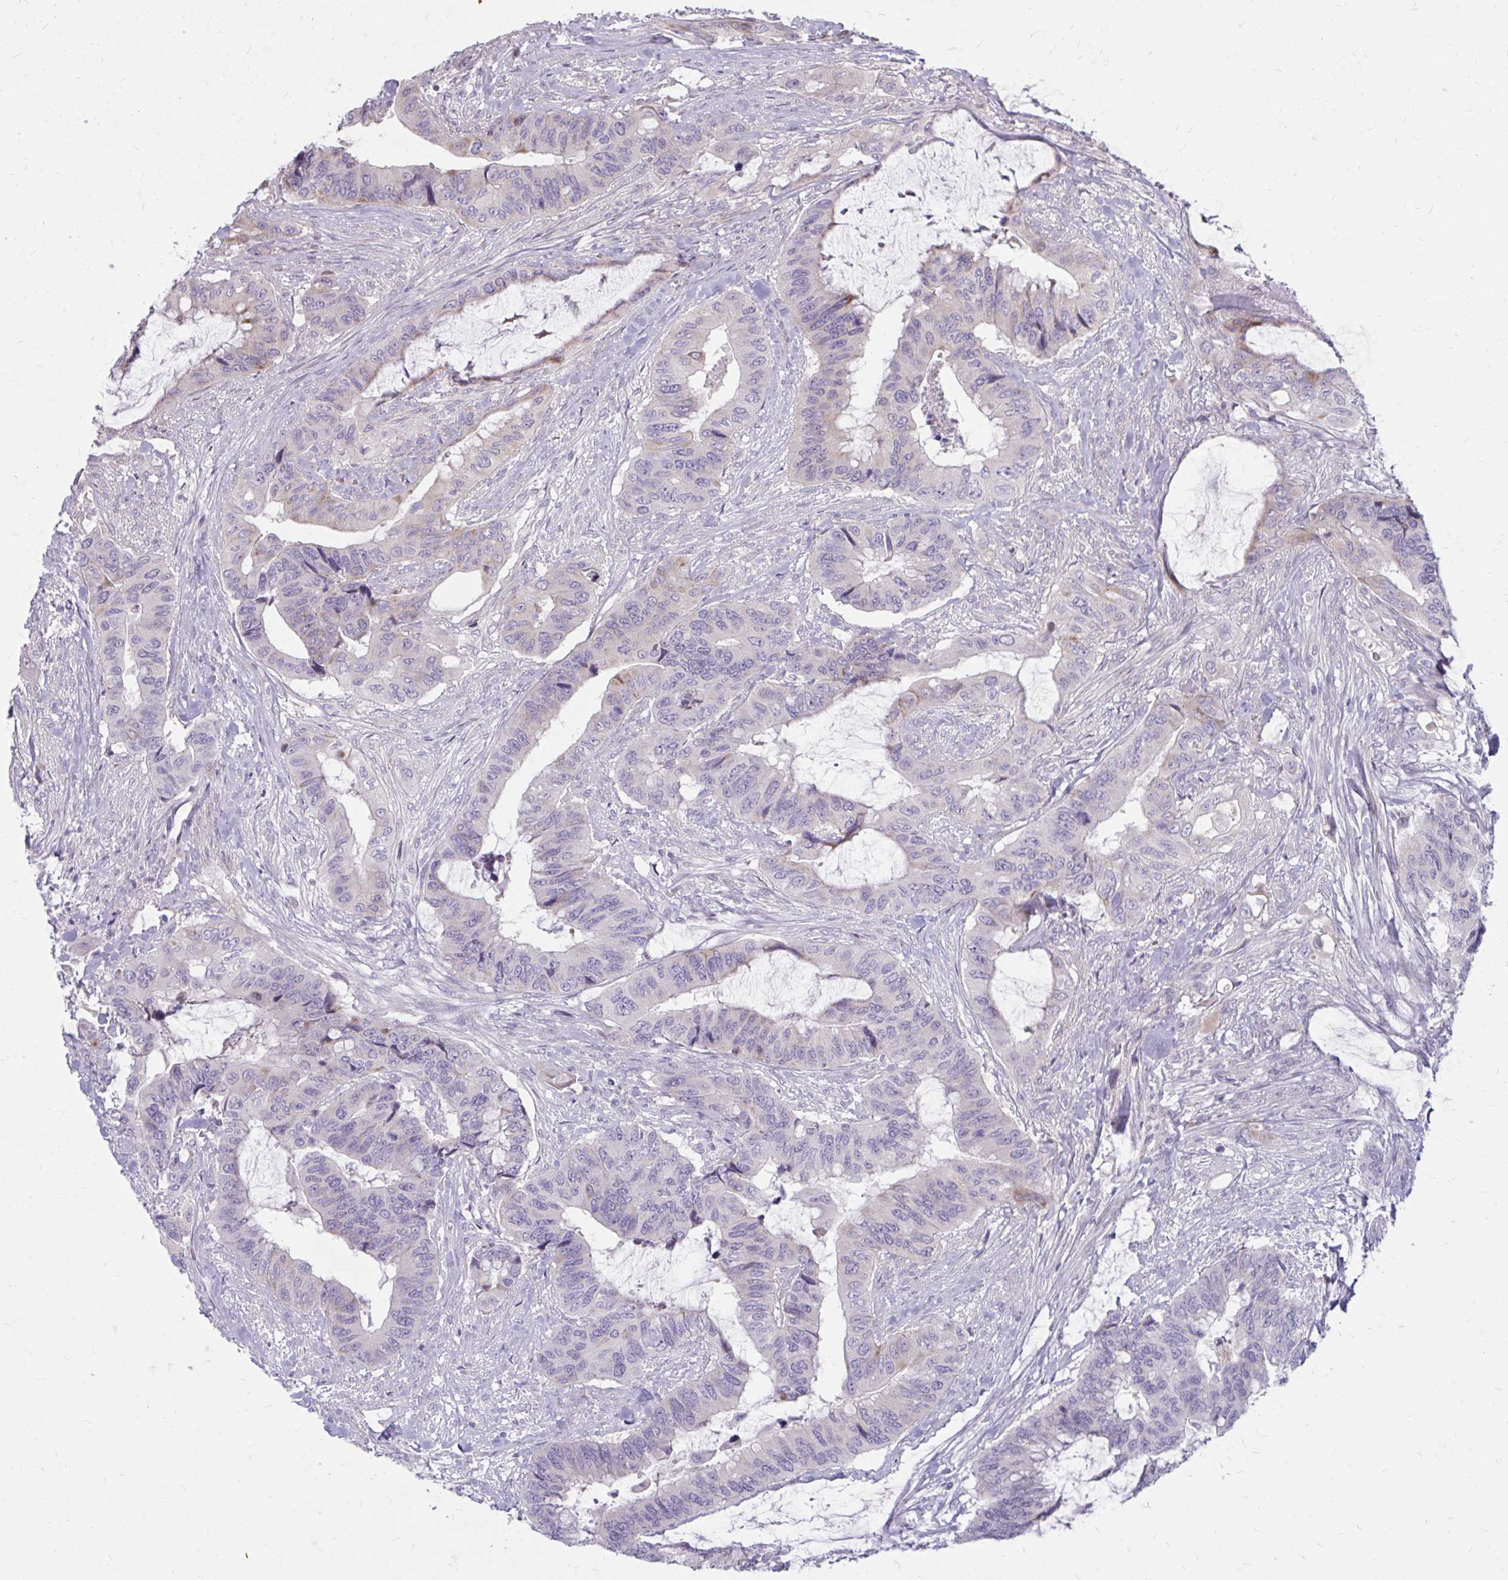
{"staining": {"intensity": "moderate", "quantity": "<25%", "location": "cytoplasmic/membranous"}, "tissue": "colorectal cancer", "cell_type": "Tumor cells", "image_type": "cancer", "snomed": [{"axis": "morphology", "description": "Adenocarcinoma, NOS"}, {"axis": "topography", "description": "Rectum"}], "caption": "Human colorectal adenocarcinoma stained for a protein (brown) shows moderate cytoplasmic/membranous positive staining in about <25% of tumor cells.", "gene": "MSMO1", "patient": {"sex": "female", "age": 59}}